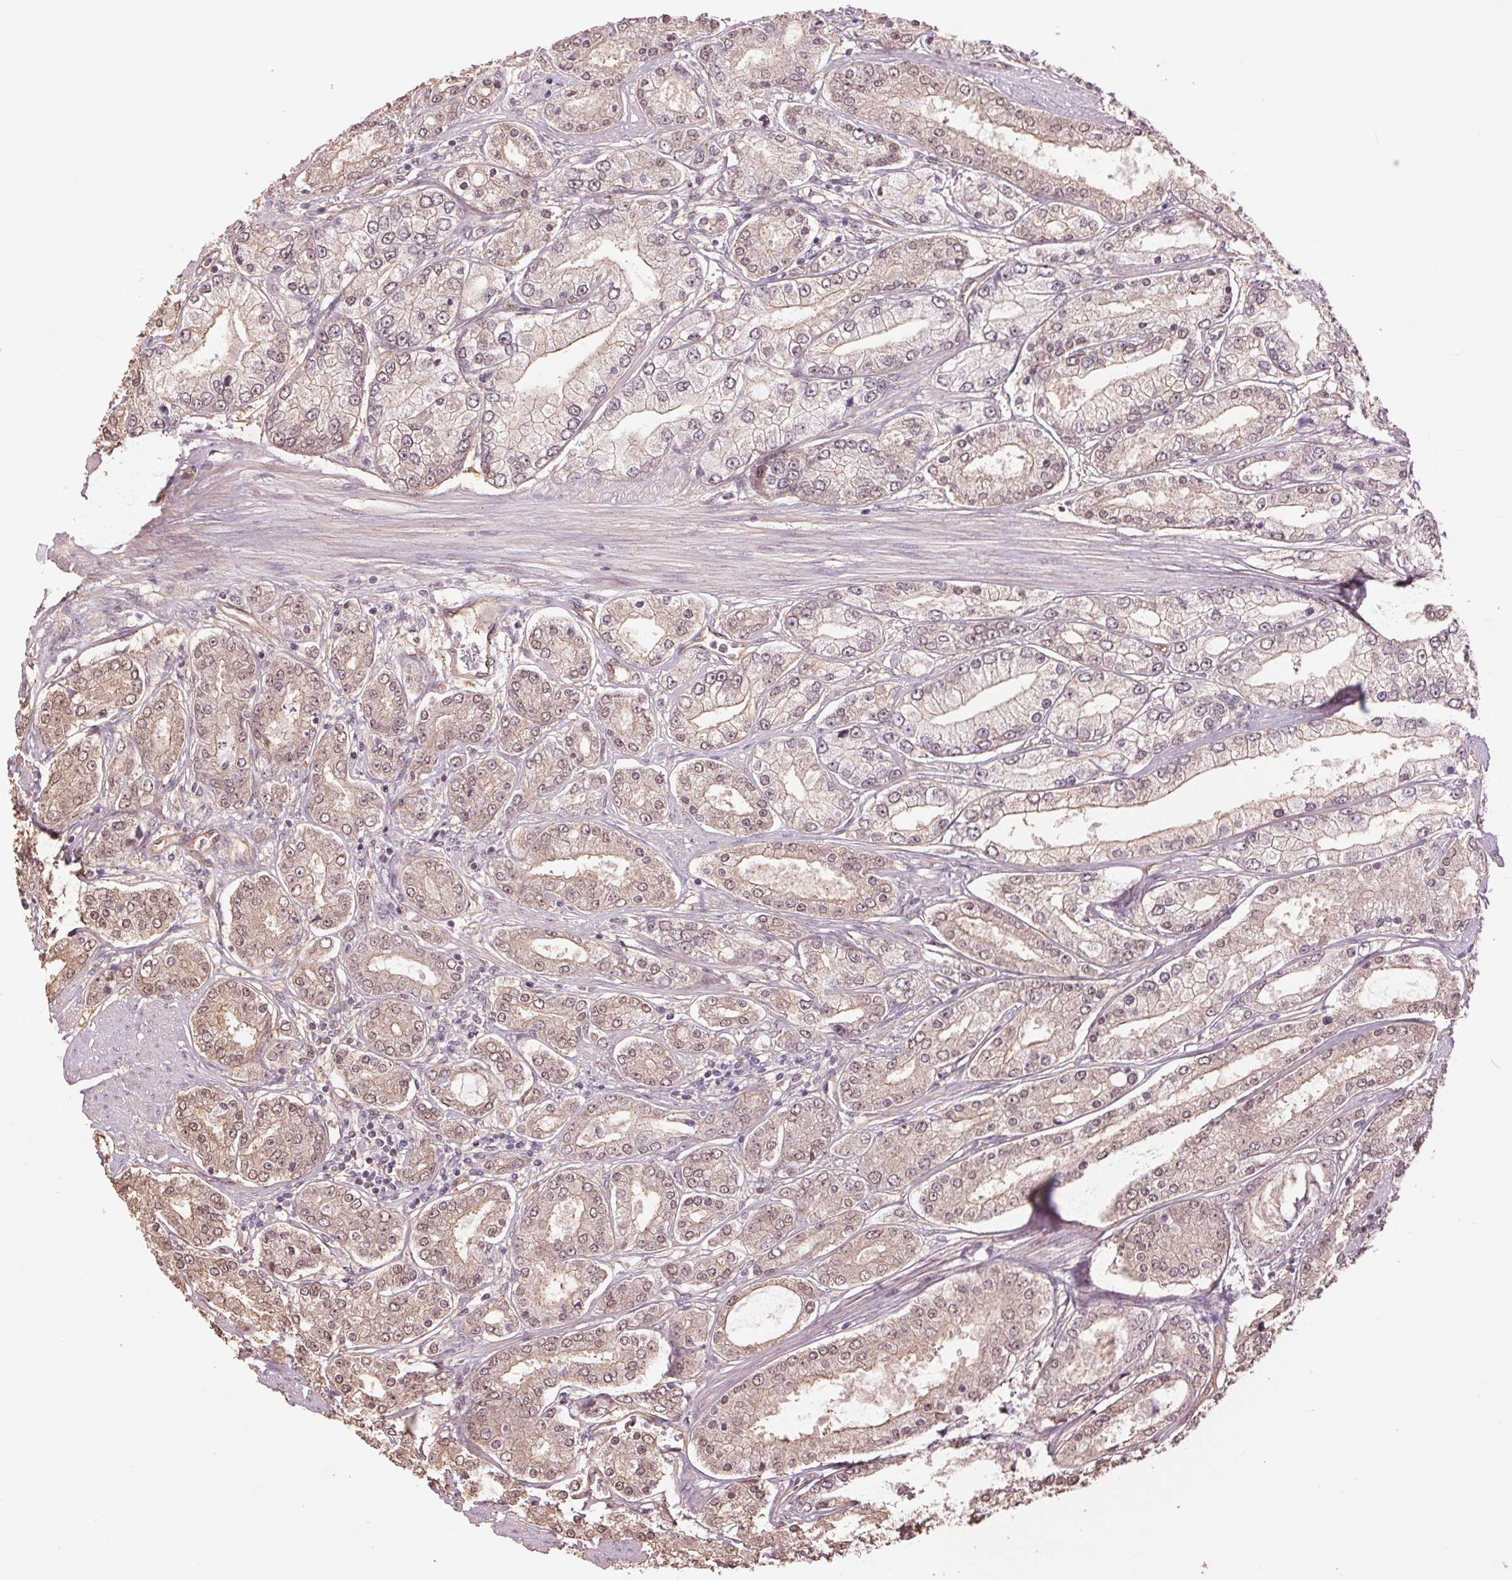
{"staining": {"intensity": "weak", "quantity": "25%-75%", "location": "cytoplasmic/membranous,nuclear"}, "tissue": "prostate cancer", "cell_type": "Tumor cells", "image_type": "cancer", "snomed": [{"axis": "morphology", "description": "Adenocarcinoma, High grade"}, {"axis": "topography", "description": "Prostate"}], "caption": "Immunohistochemistry (IHC) of human prostate adenocarcinoma (high-grade) exhibits low levels of weak cytoplasmic/membranous and nuclear staining in about 25%-75% of tumor cells.", "gene": "PALM", "patient": {"sex": "male", "age": 66}}